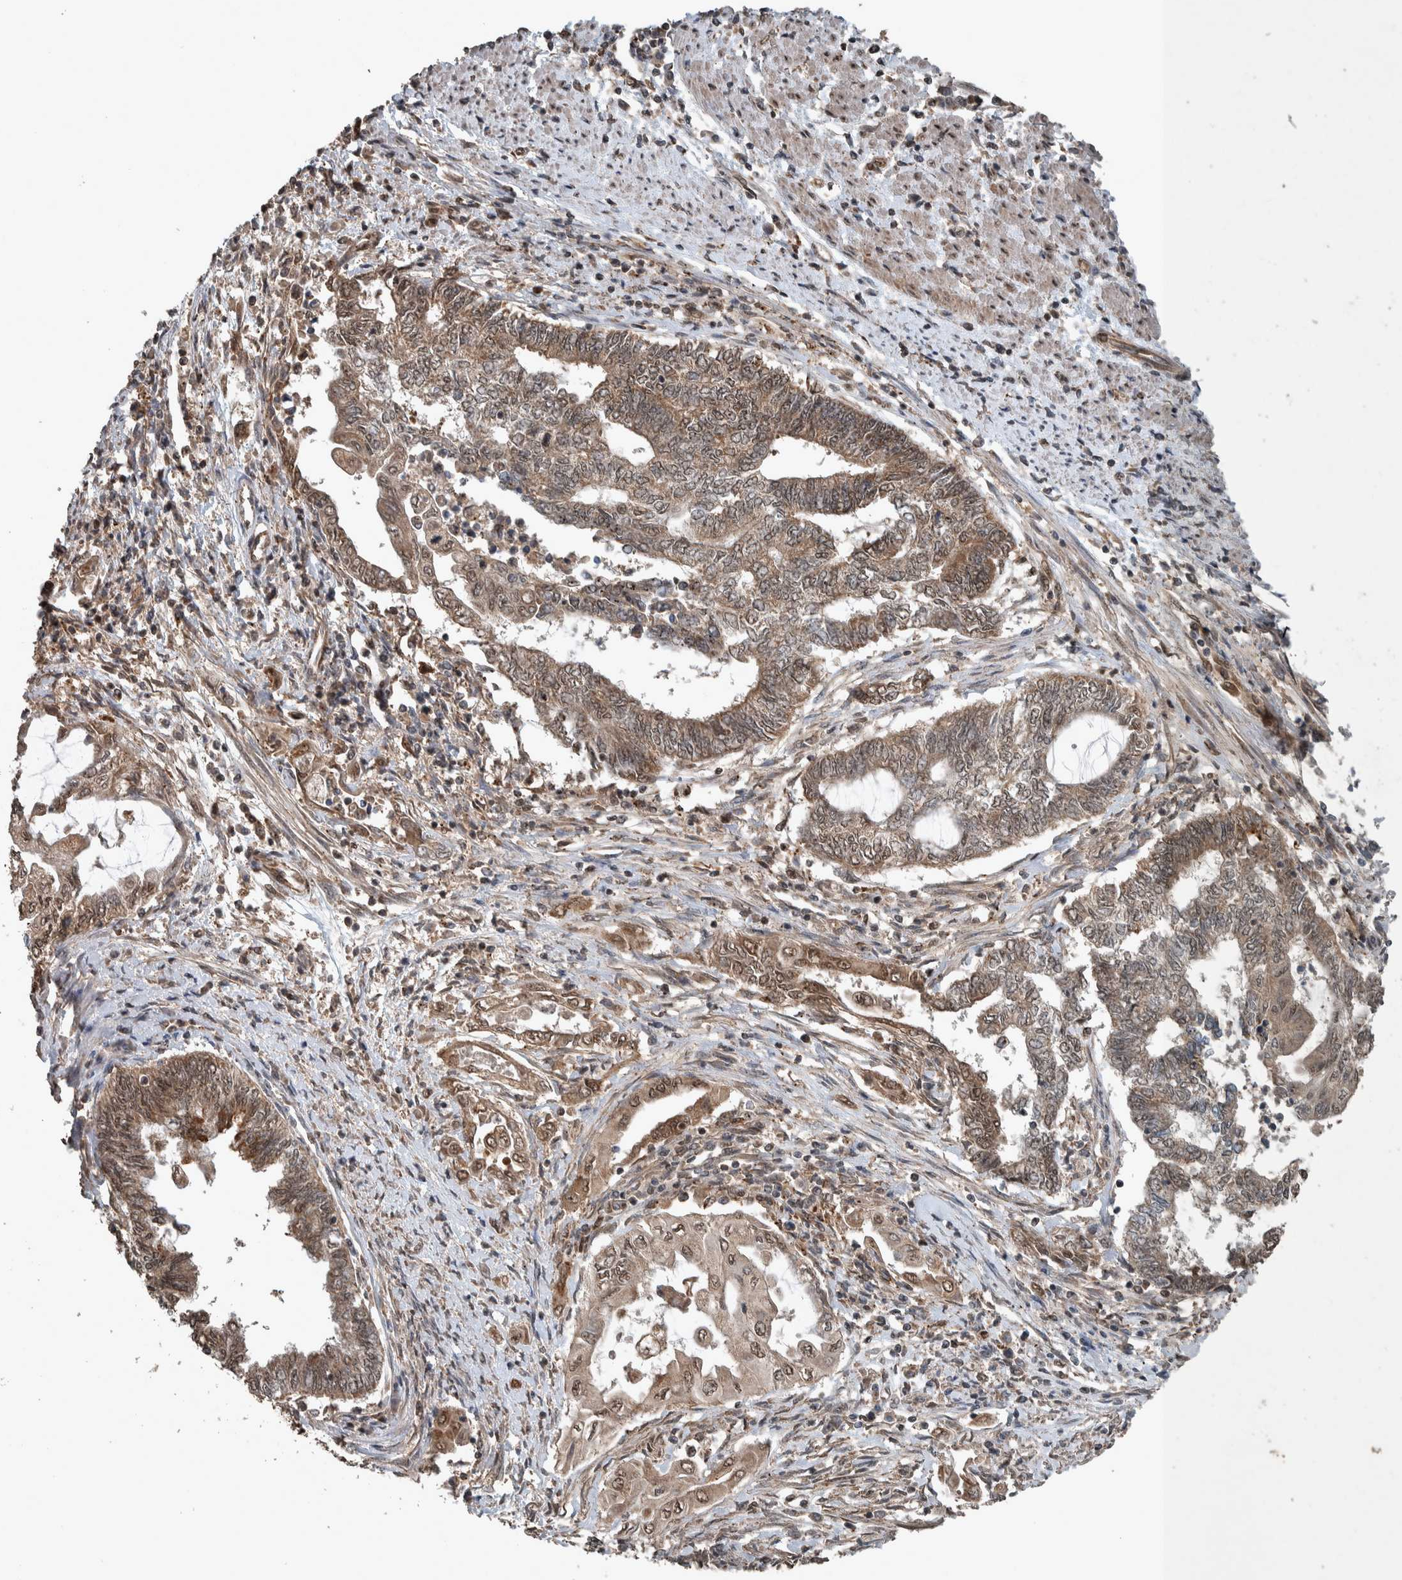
{"staining": {"intensity": "weak", "quantity": ">75%", "location": "cytoplasmic/membranous"}, "tissue": "endometrial cancer", "cell_type": "Tumor cells", "image_type": "cancer", "snomed": [{"axis": "morphology", "description": "Adenocarcinoma, NOS"}, {"axis": "topography", "description": "Uterus"}, {"axis": "topography", "description": "Endometrium"}], "caption": "A brown stain shows weak cytoplasmic/membranous staining of a protein in adenocarcinoma (endometrial) tumor cells. Immunohistochemistry (ihc) stains the protein of interest in brown and the nuclei are stained blue.", "gene": "MYO1E", "patient": {"sex": "female", "age": 70}}